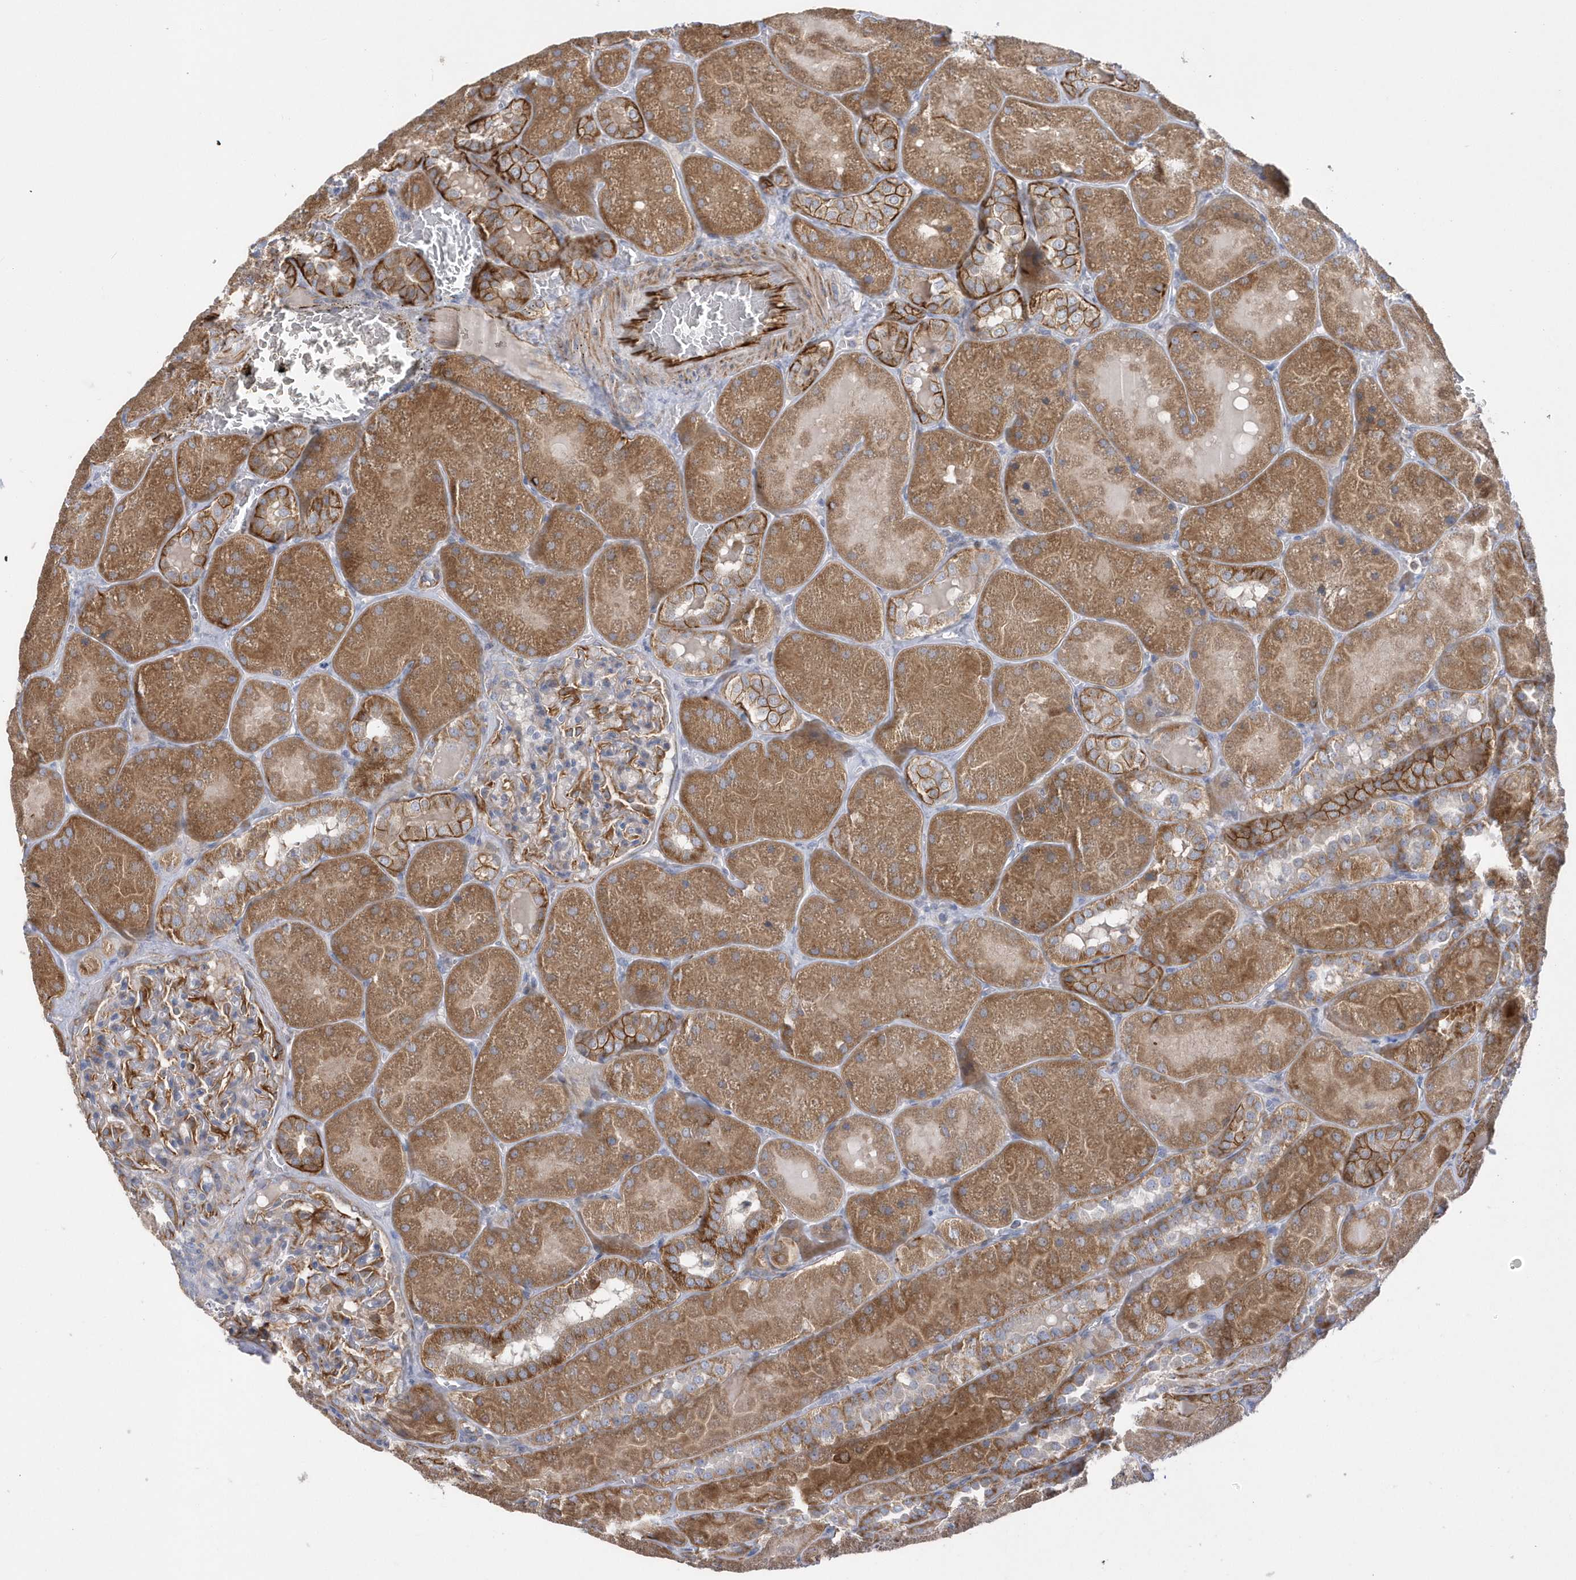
{"staining": {"intensity": "moderate", "quantity": ">75%", "location": "cytoplasmic/membranous"}, "tissue": "kidney", "cell_type": "Cells in glomeruli", "image_type": "normal", "snomed": [{"axis": "morphology", "description": "Normal tissue, NOS"}, {"axis": "topography", "description": "Kidney"}], "caption": "A photomicrograph of human kidney stained for a protein exhibits moderate cytoplasmic/membranous brown staining in cells in glomeruli.", "gene": "RAB17", "patient": {"sex": "male", "age": 28}}